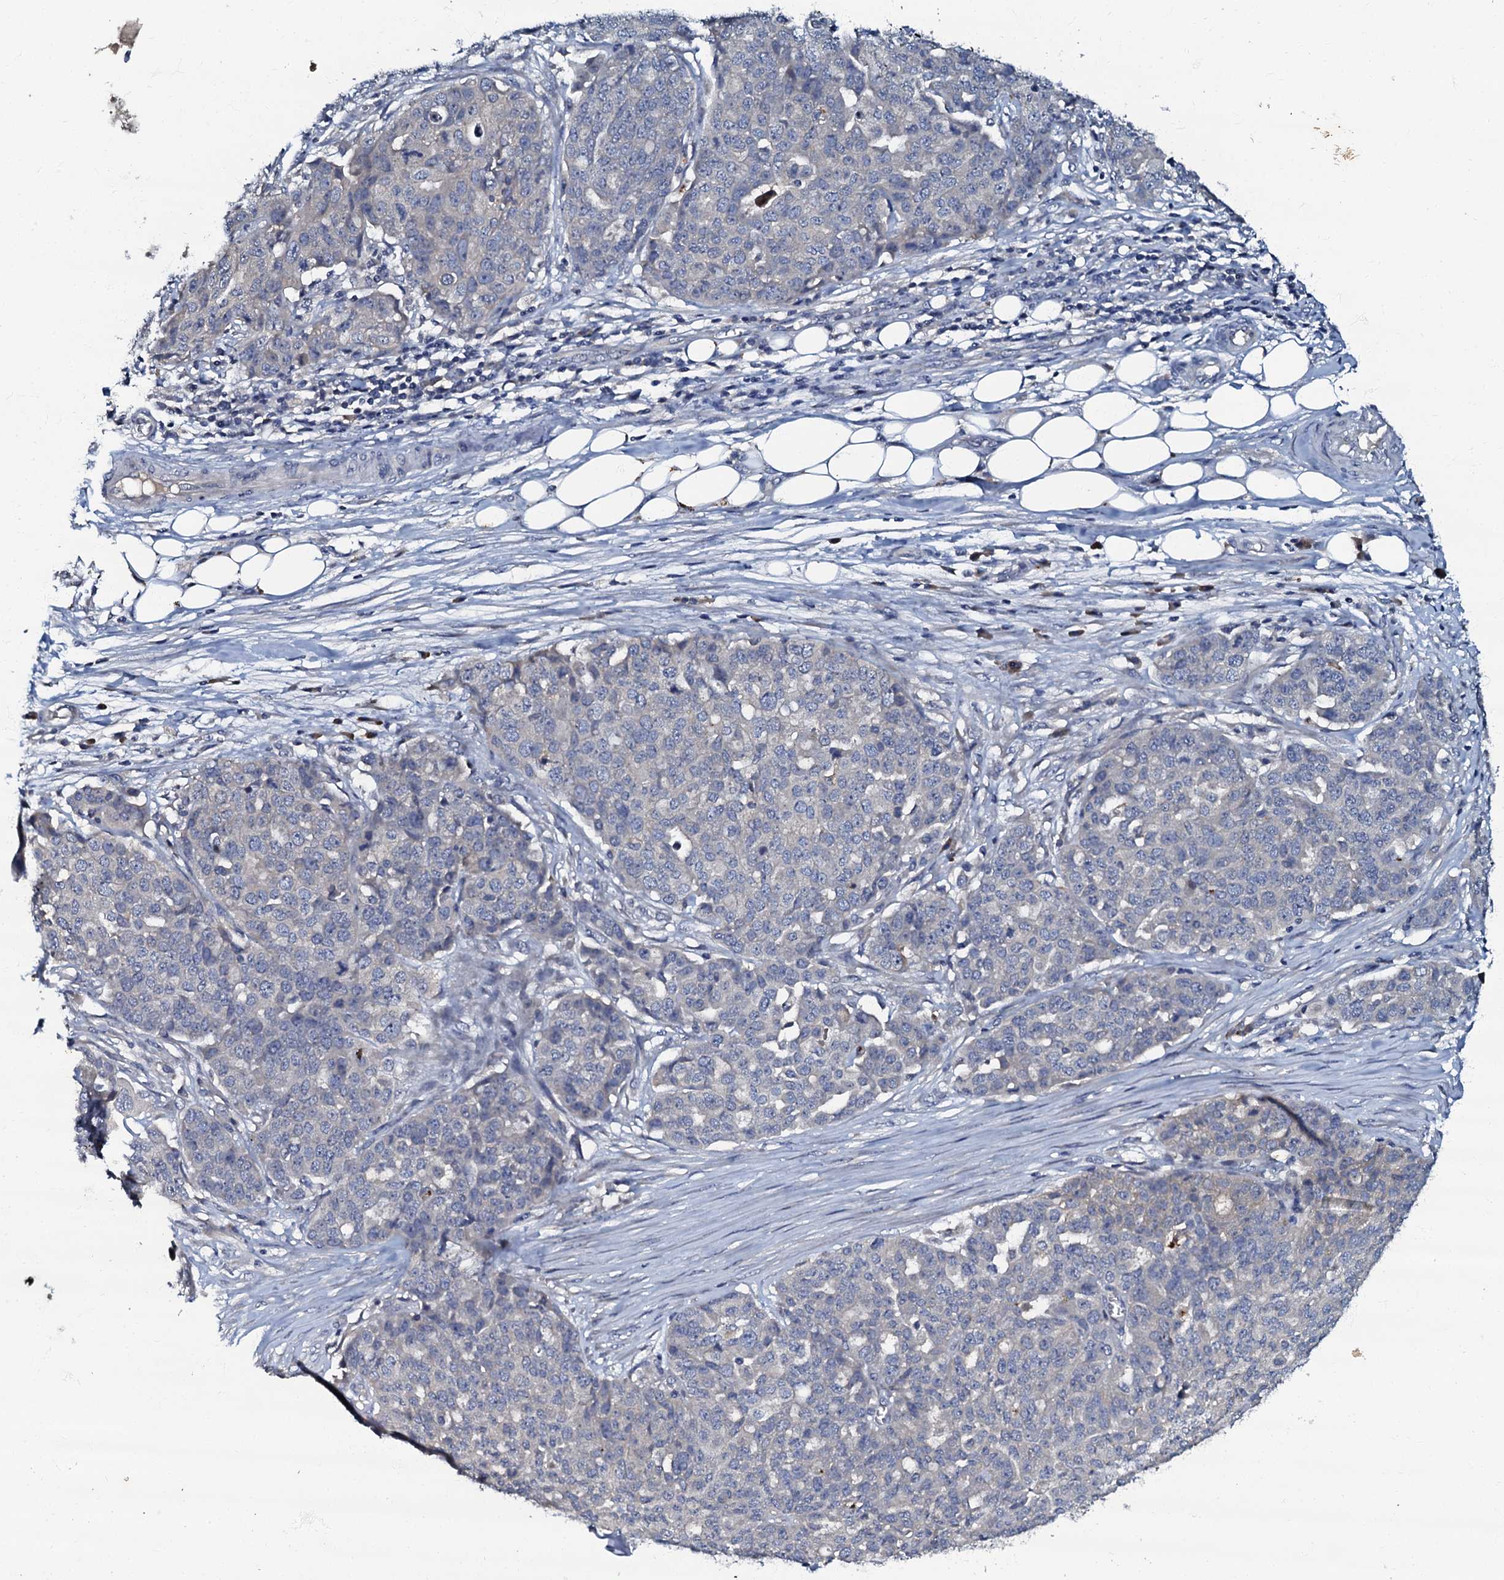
{"staining": {"intensity": "negative", "quantity": "none", "location": "none"}, "tissue": "ovarian cancer", "cell_type": "Tumor cells", "image_type": "cancer", "snomed": [{"axis": "morphology", "description": "Cystadenocarcinoma, serous, NOS"}, {"axis": "topography", "description": "Soft tissue"}, {"axis": "topography", "description": "Ovary"}], "caption": "Immunohistochemistry of ovarian cancer demonstrates no expression in tumor cells.", "gene": "OLAH", "patient": {"sex": "female", "age": 57}}